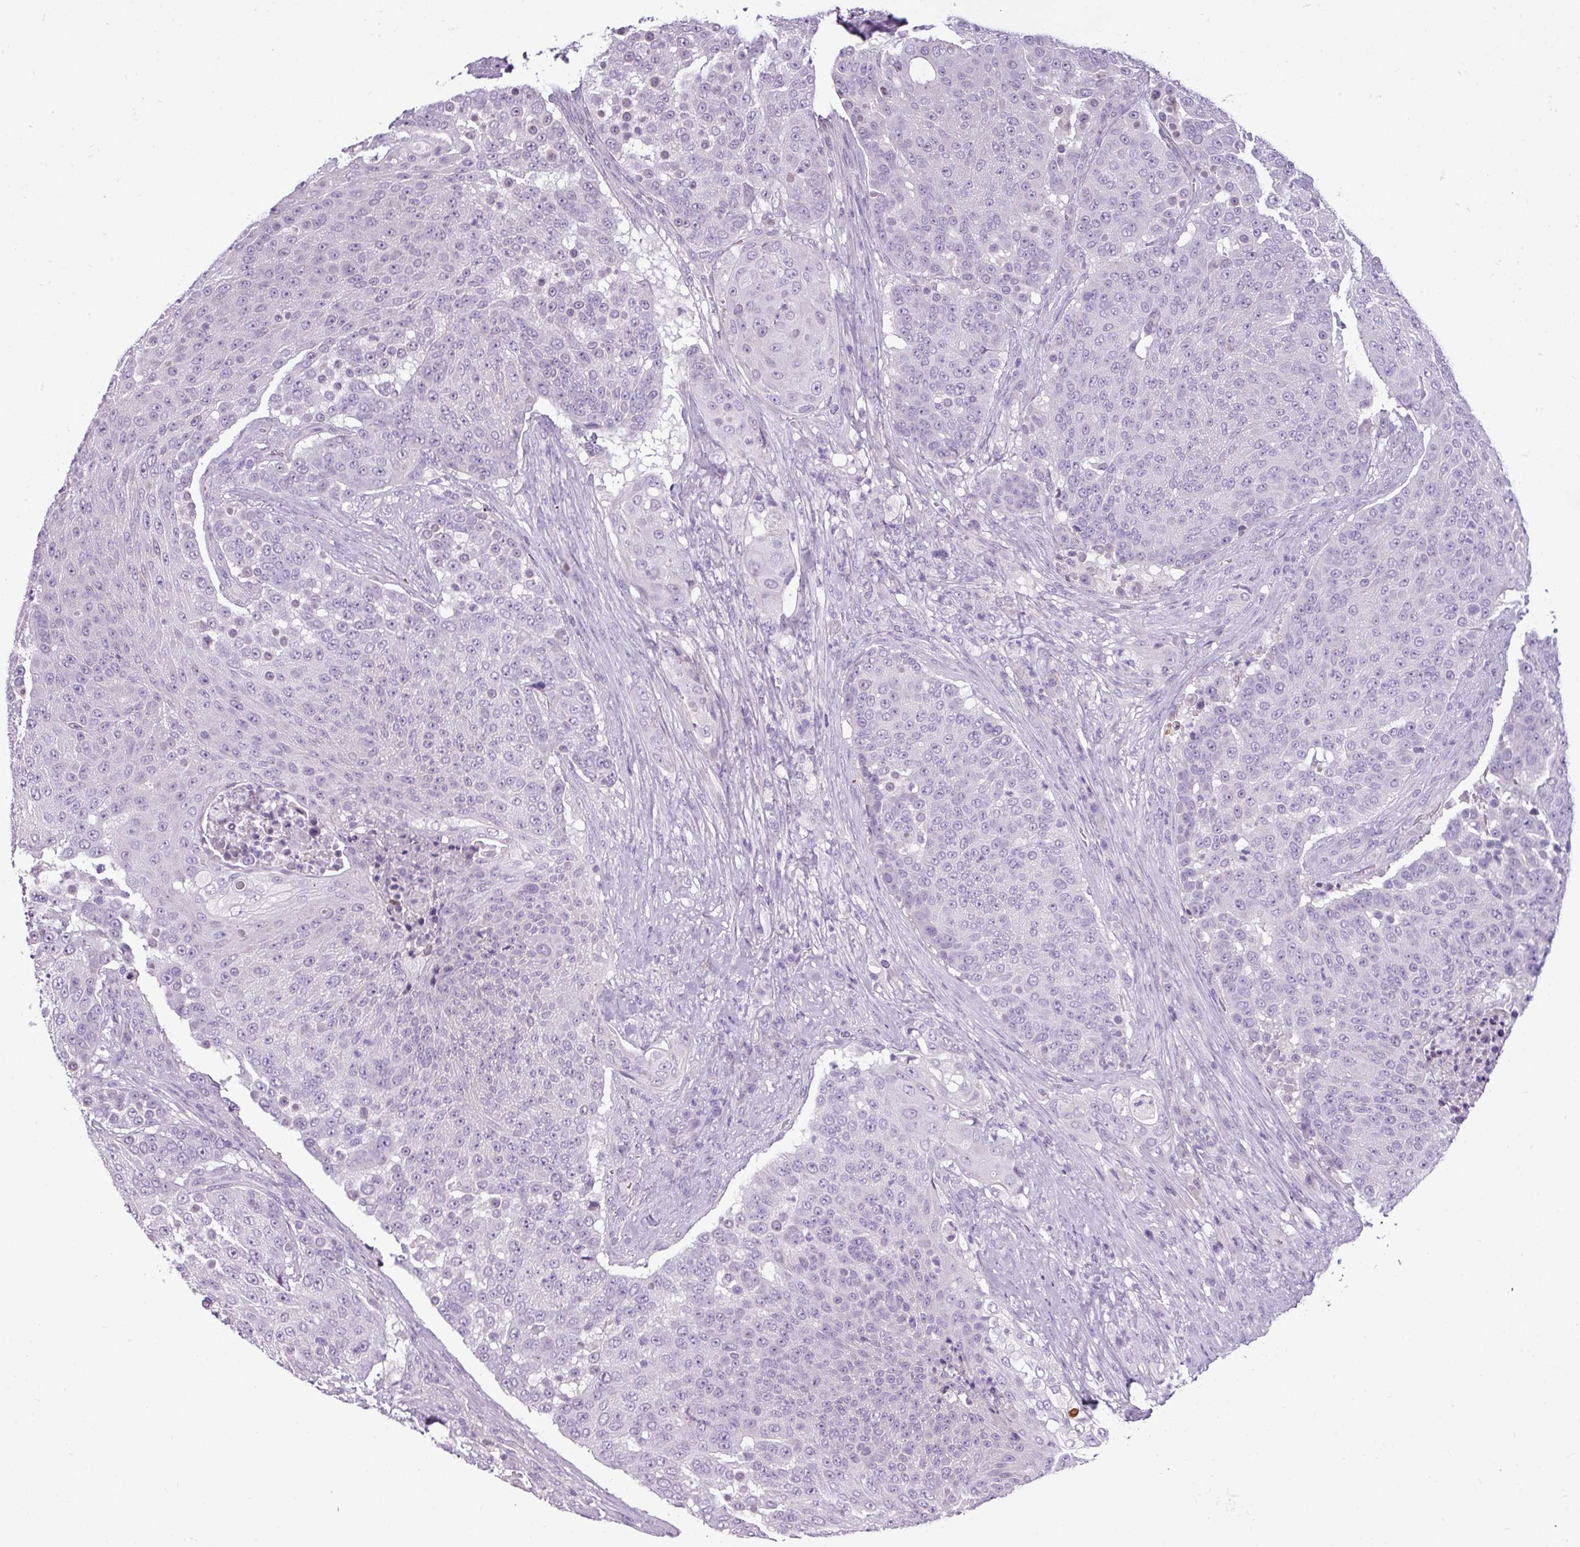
{"staining": {"intensity": "negative", "quantity": "none", "location": "none"}, "tissue": "urothelial cancer", "cell_type": "Tumor cells", "image_type": "cancer", "snomed": [{"axis": "morphology", "description": "Urothelial carcinoma, High grade"}, {"axis": "topography", "description": "Urinary bladder"}], "caption": "This is an immunohistochemistry image of urothelial cancer. There is no expression in tumor cells.", "gene": "DNAAF9", "patient": {"sex": "female", "age": 63}}